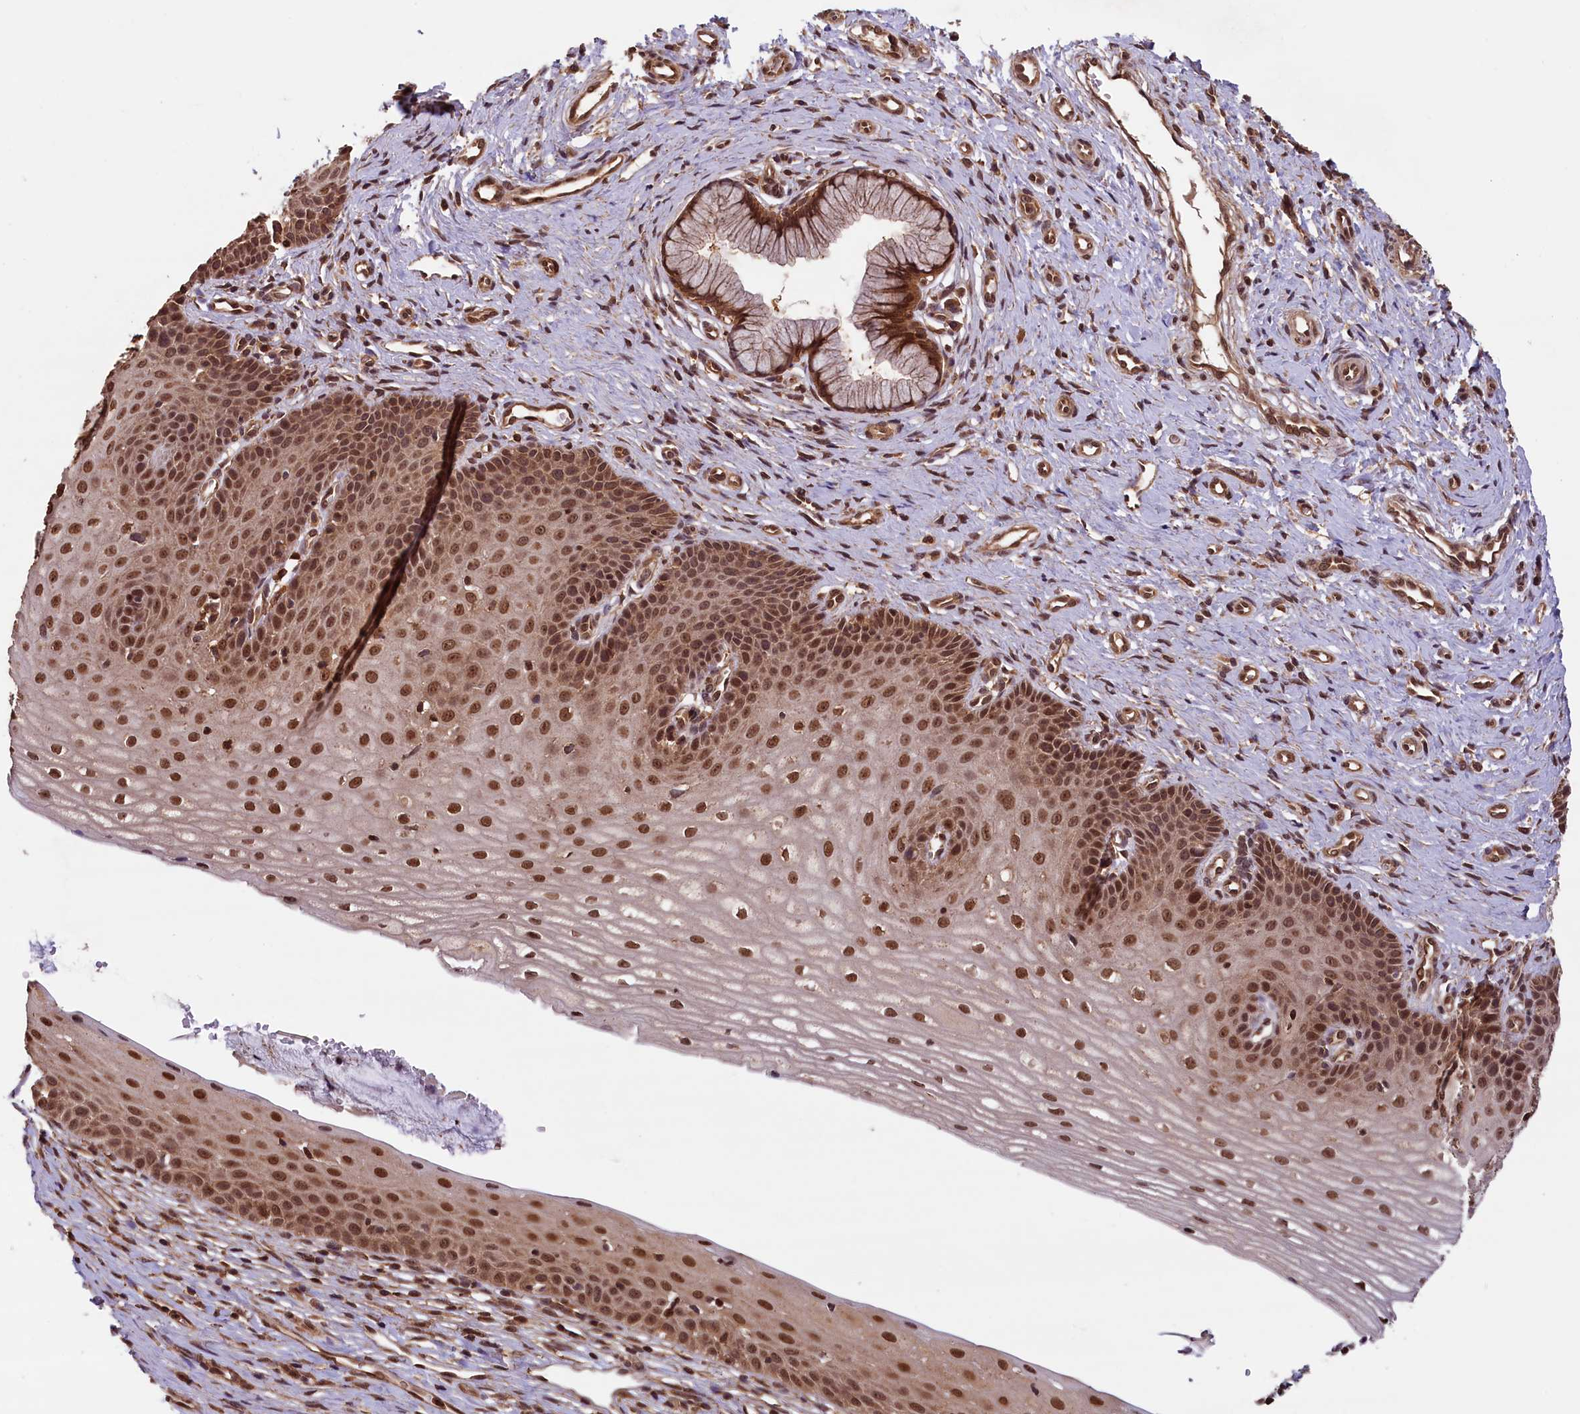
{"staining": {"intensity": "strong", "quantity": ">75%", "location": "cytoplasmic/membranous,nuclear"}, "tissue": "cervix", "cell_type": "Glandular cells", "image_type": "normal", "snomed": [{"axis": "morphology", "description": "Normal tissue, NOS"}, {"axis": "topography", "description": "Cervix"}], "caption": "A photomicrograph of human cervix stained for a protein shows strong cytoplasmic/membranous,nuclear brown staining in glandular cells. The staining was performed using DAB, with brown indicating positive protein expression. Nuclei are stained blue with hematoxylin.", "gene": "IST1", "patient": {"sex": "female", "age": 36}}